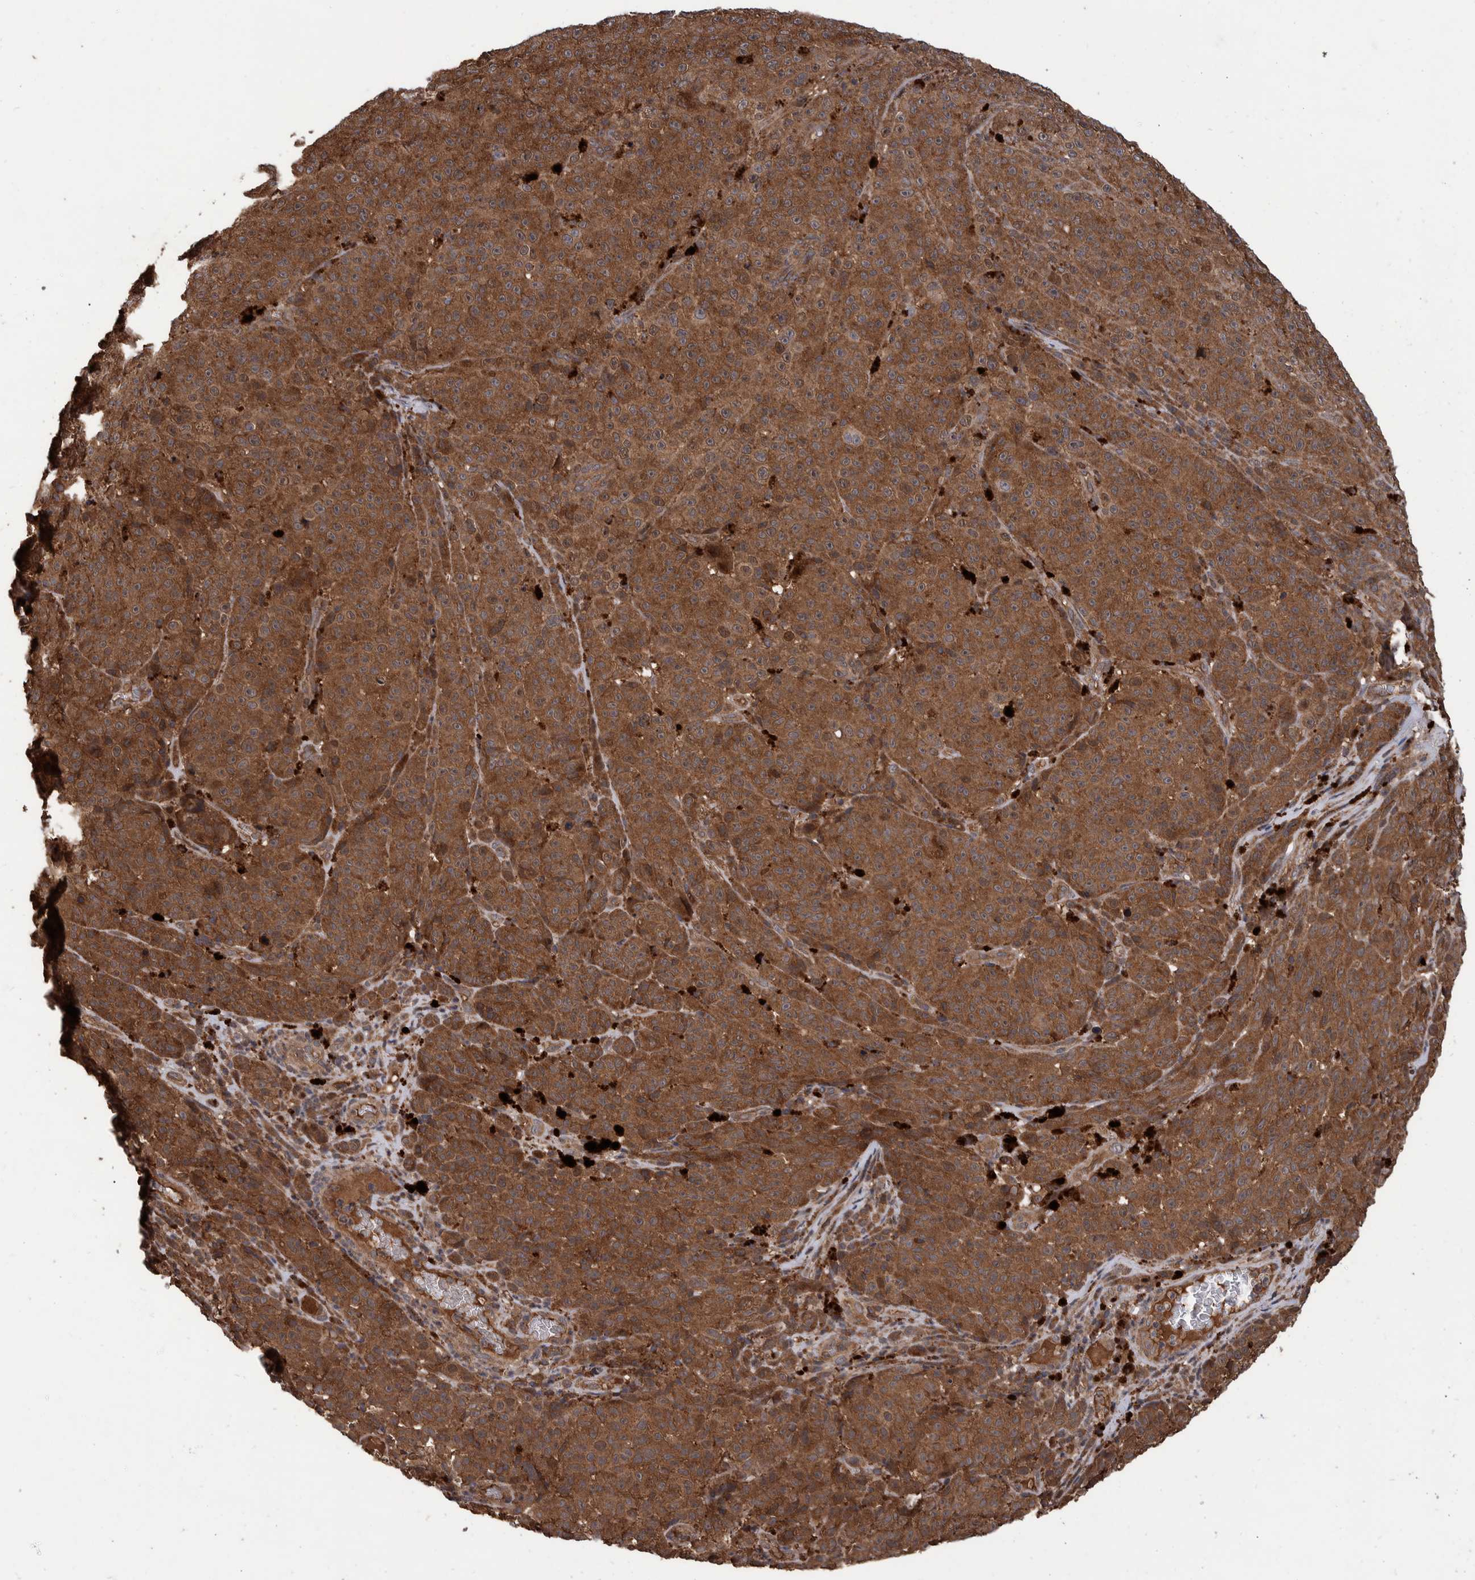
{"staining": {"intensity": "moderate", "quantity": ">75%", "location": "cytoplasmic/membranous"}, "tissue": "melanoma", "cell_type": "Tumor cells", "image_type": "cancer", "snomed": [{"axis": "morphology", "description": "Malignant melanoma, NOS"}, {"axis": "topography", "description": "Skin"}], "caption": "The photomicrograph exhibits immunohistochemical staining of malignant melanoma. There is moderate cytoplasmic/membranous staining is appreciated in approximately >75% of tumor cells.", "gene": "VBP1", "patient": {"sex": "female", "age": 82}}